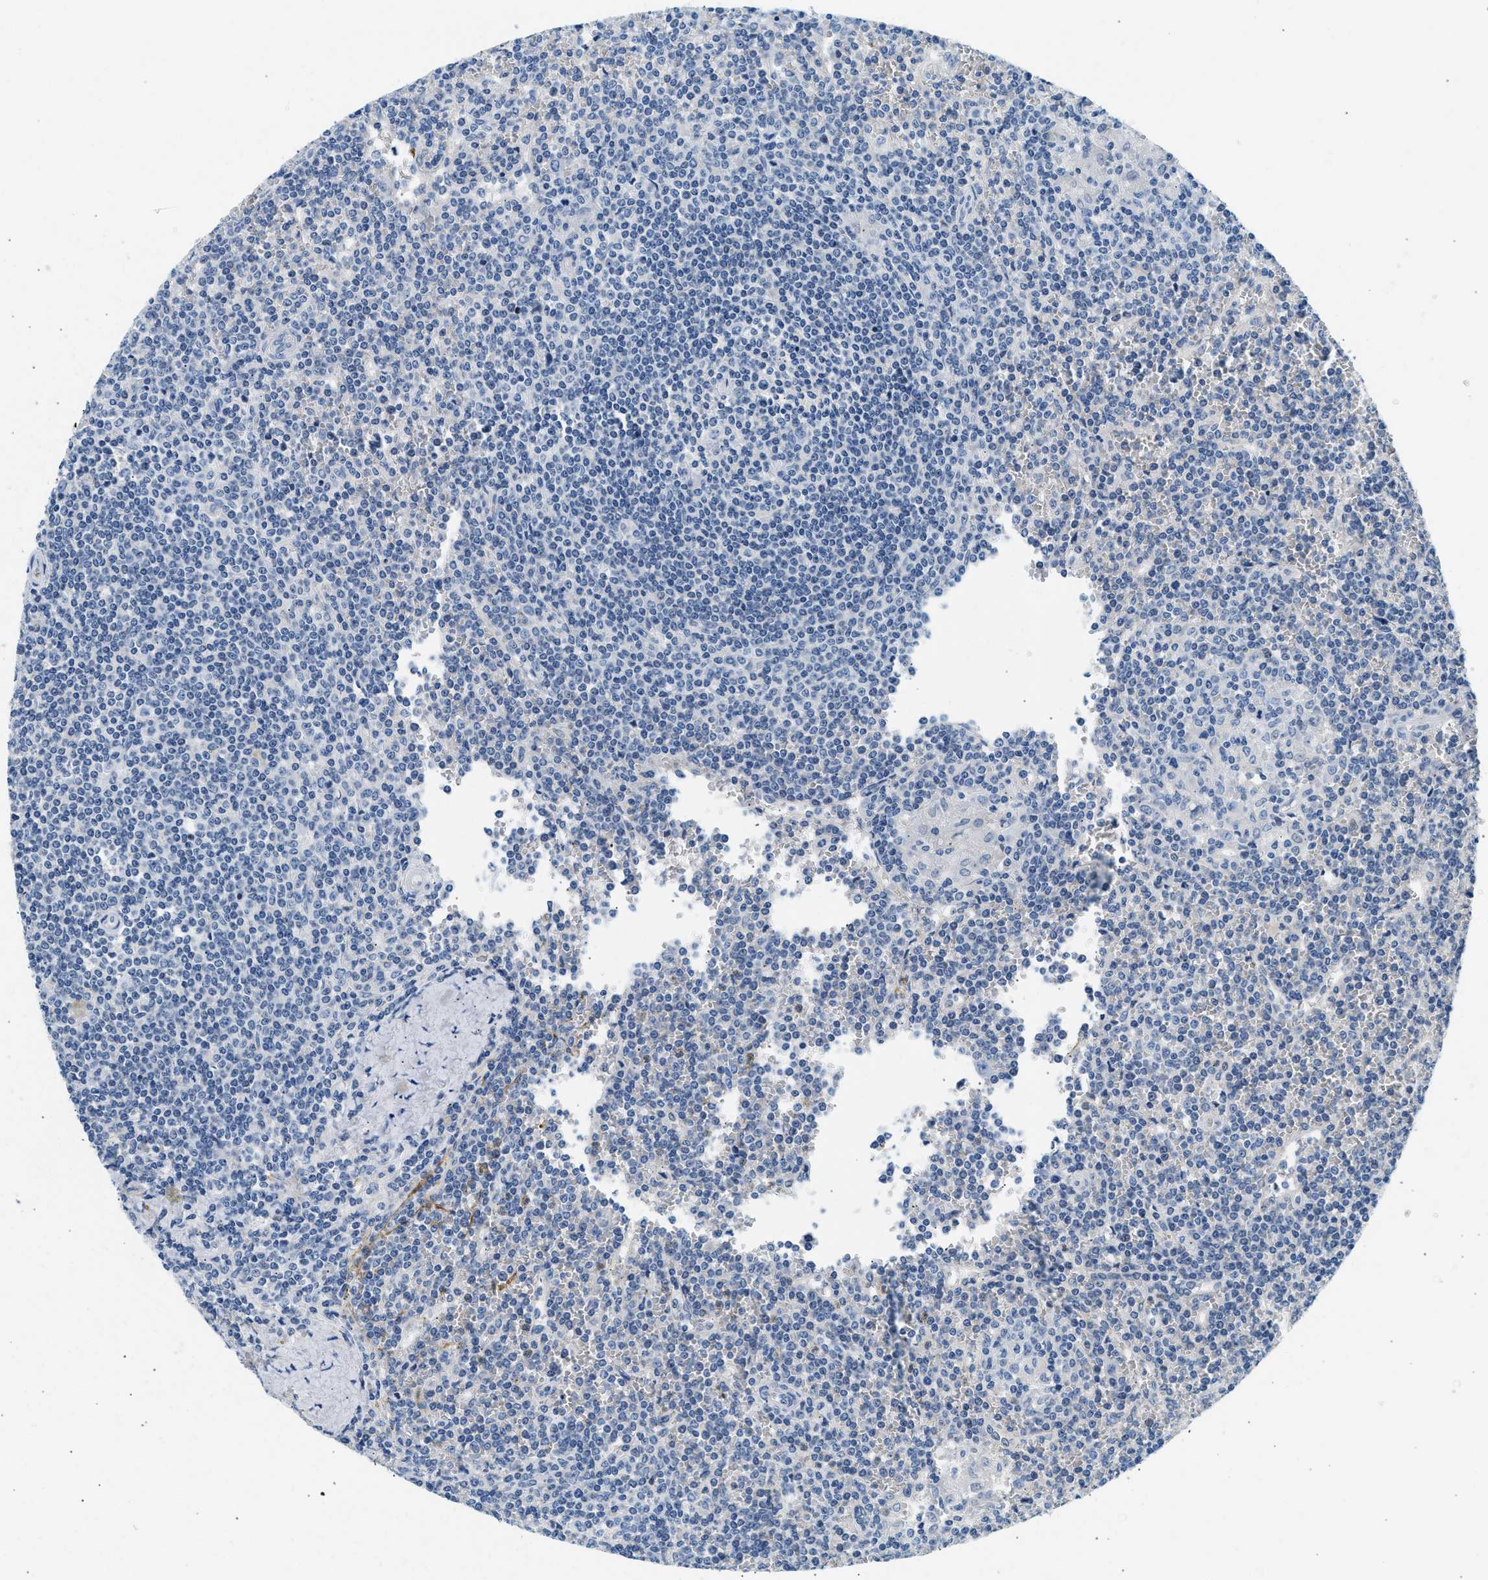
{"staining": {"intensity": "negative", "quantity": "none", "location": "none"}, "tissue": "lymphoma", "cell_type": "Tumor cells", "image_type": "cancer", "snomed": [{"axis": "morphology", "description": "Malignant lymphoma, non-Hodgkin's type, Low grade"}, {"axis": "topography", "description": "Spleen"}], "caption": "Low-grade malignant lymphoma, non-Hodgkin's type stained for a protein using immunohistochemistry demonstrates no positivity tumor cells.", "gene": "CLDN18", "patient": {"sex": "female", "age": 19}}